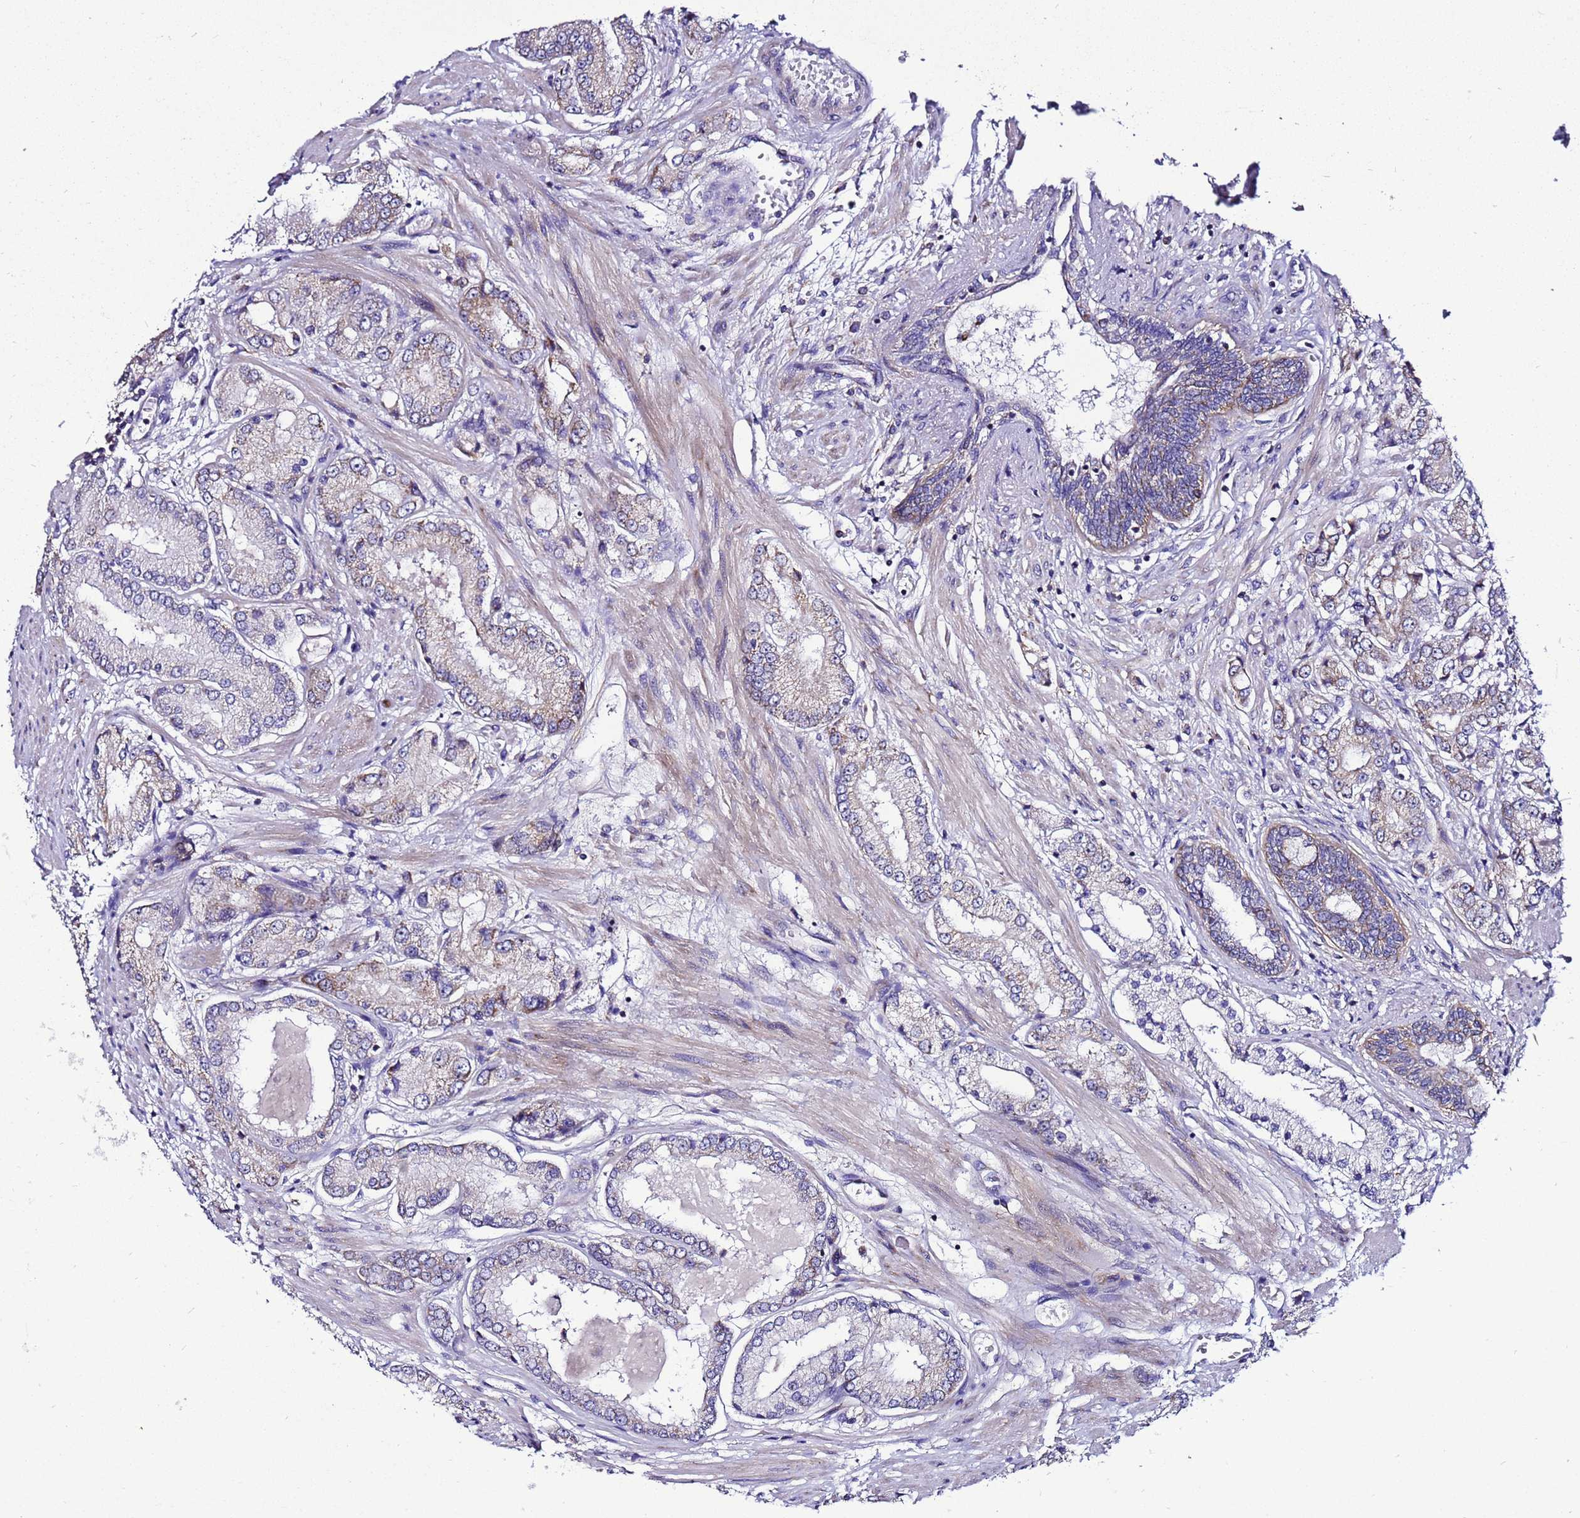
{"staining": {"intensity": "moderate", "quantity": "<25%", "location": "cytoplasmic/membranous"}, "tissue": "prostate cancer", "cell_type": "Tumor cells", "image_type": "cancer", "snomed": [{"axis": "morphology", "description": "Adenocarcinoma, High grade"}, {"axis": "topography", "description": "Prostate"}], "caption": "Immunohistochemistry (IHC) histopathology image of neoplastic tissue: human high-grade adenocarcinoma (prostate) stained using IHC reveals low levels of moderate protein expression localized specifically in the cytoplasmic/membranous of tumor cells, appearing as a cytoplasmic/membranous brown color.", "gene": "HIGD2A", "patient": {"sex": "male", "age": 59}}